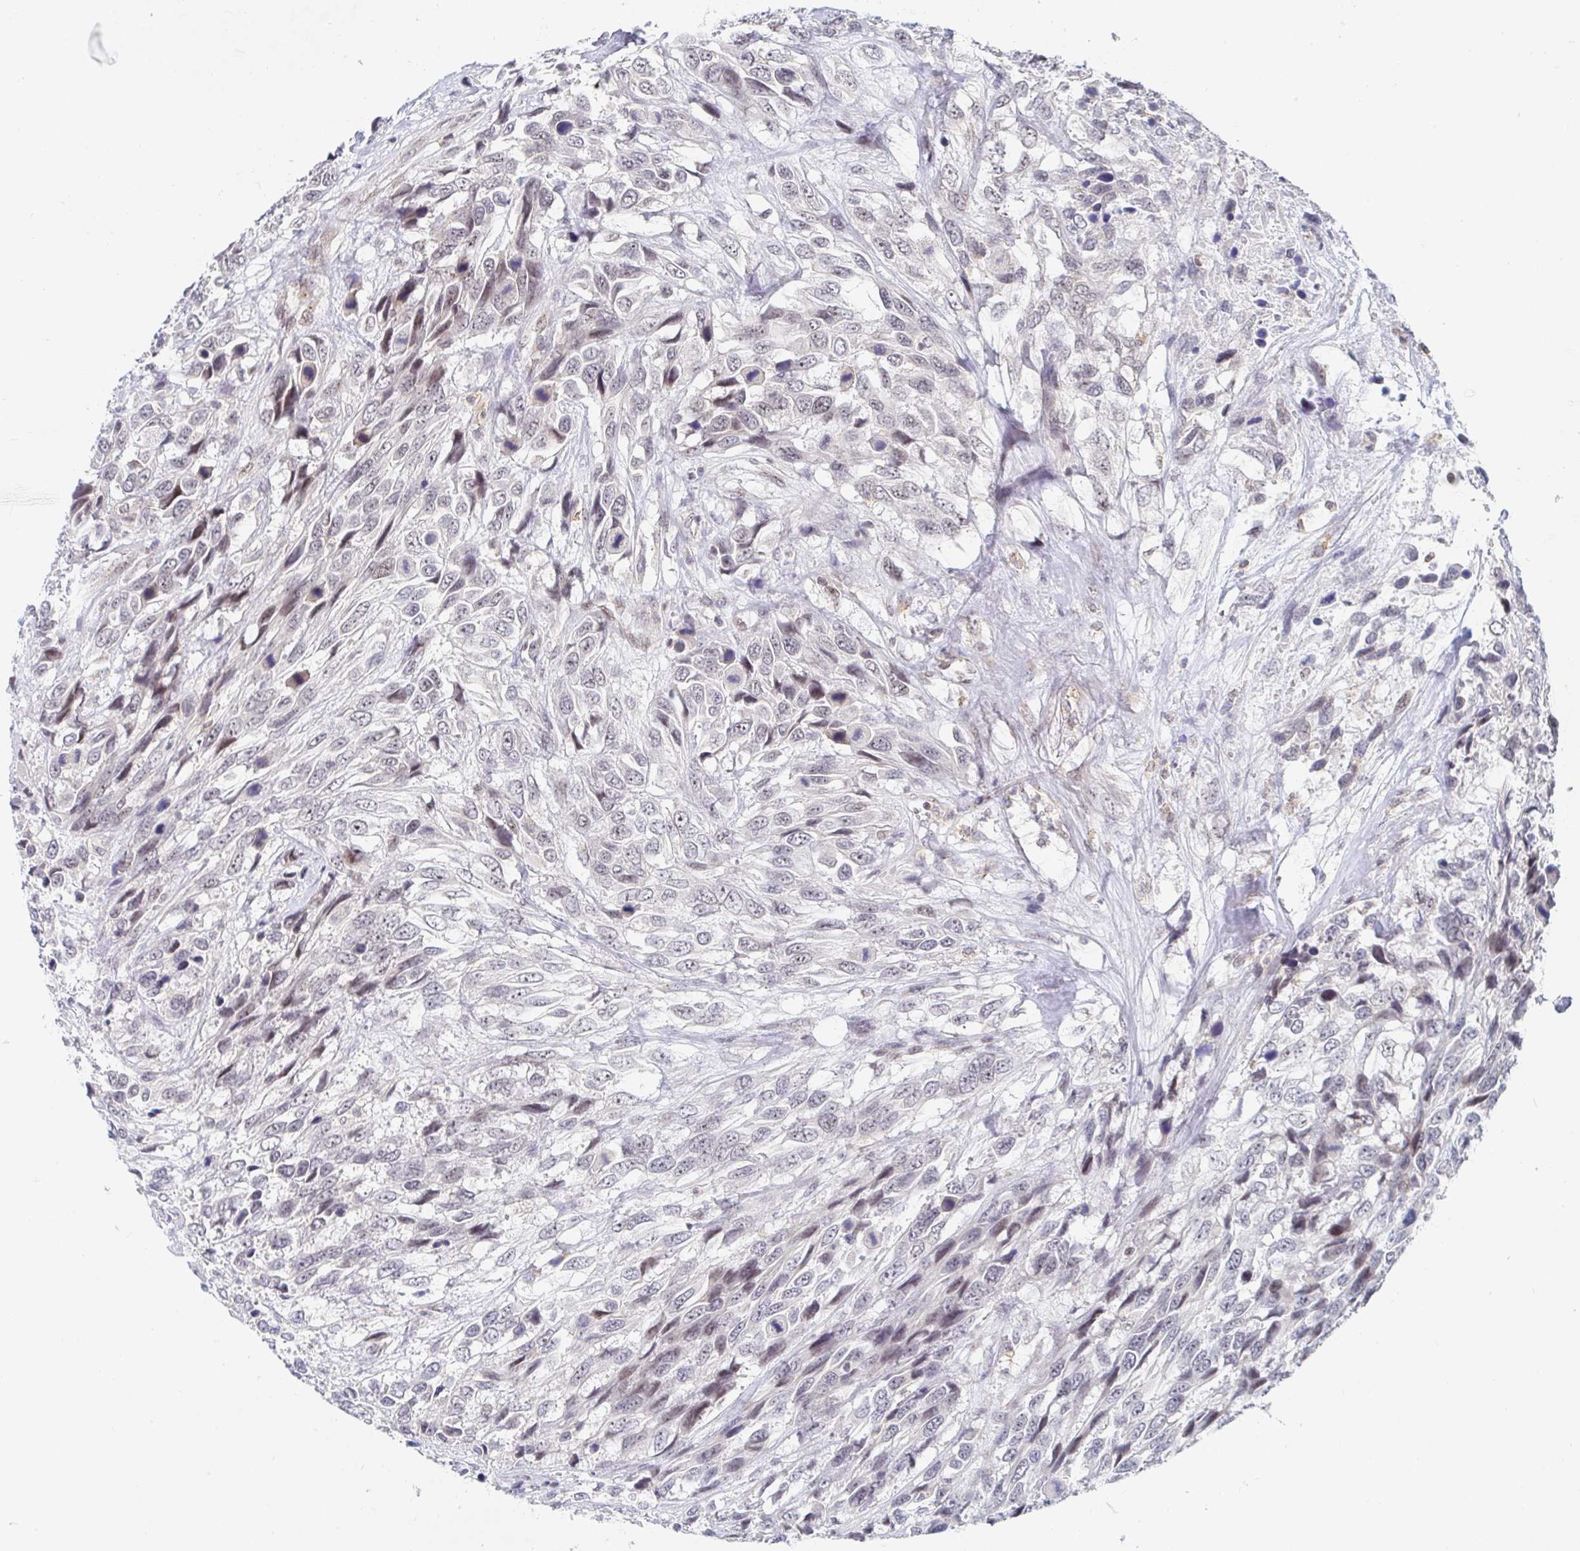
{"staining": {"intensity": "weak", "quantity": "<25%", "location": "nuclear"}, "tissue": "urothelial cancer", "cell_type": "Tumor cells", "image_type": "cancer", "snomed": [{"axis": "morphology", "description": "Urothelial carcinoma, High grade"}, {"axis": "topography", "description": "Urinary bladder"}], "caption": "Tumor cells are negative for protein expression in human high-grade urothelial carcinoma. Nuclei are stained in blue.", "gene": "CHD2", "patient": {"sex": "female", "age": 70}}